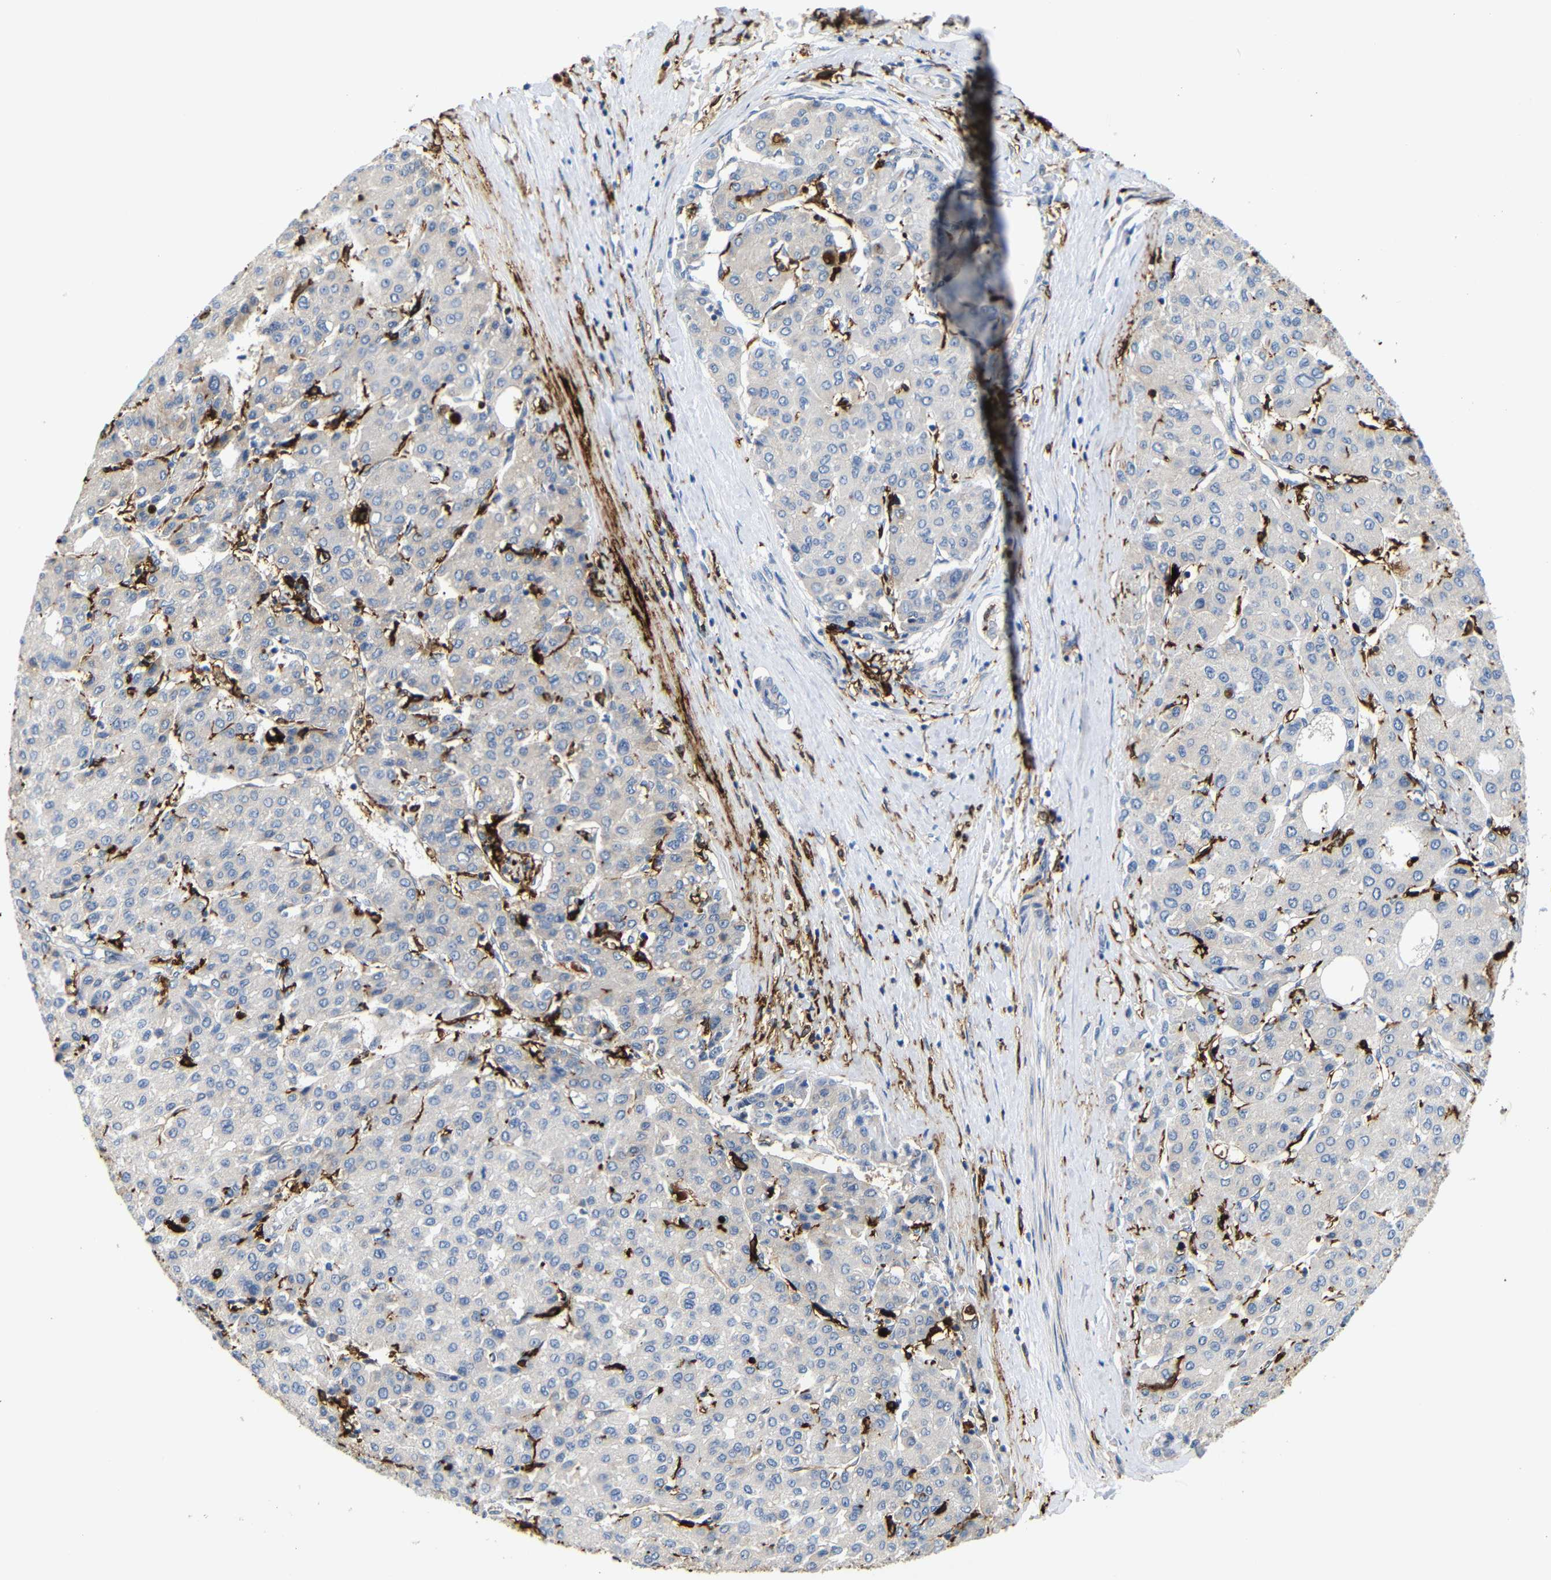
{"staining": {"intensity": "negative", "quantity": "none", "location": "none"}, "tissue": "liver cancer", "cell_type": "Tumor cells", "image_type": "cancer", "snomed": [{"axis": "morphology", "description": "Carcinoma, Hepatocellular, NOS"}, {"axis": "topography", "description": "Liver"}], "caption": "This image is of hepatocellular carcinoma (liver) stained with IHC to label a protein in brown with the nuclei are counter-stained blue. There is no positivity in tumor cells.", "gene": "HLA-DQB1", "patient": {"sex": "male", "age": 65}}